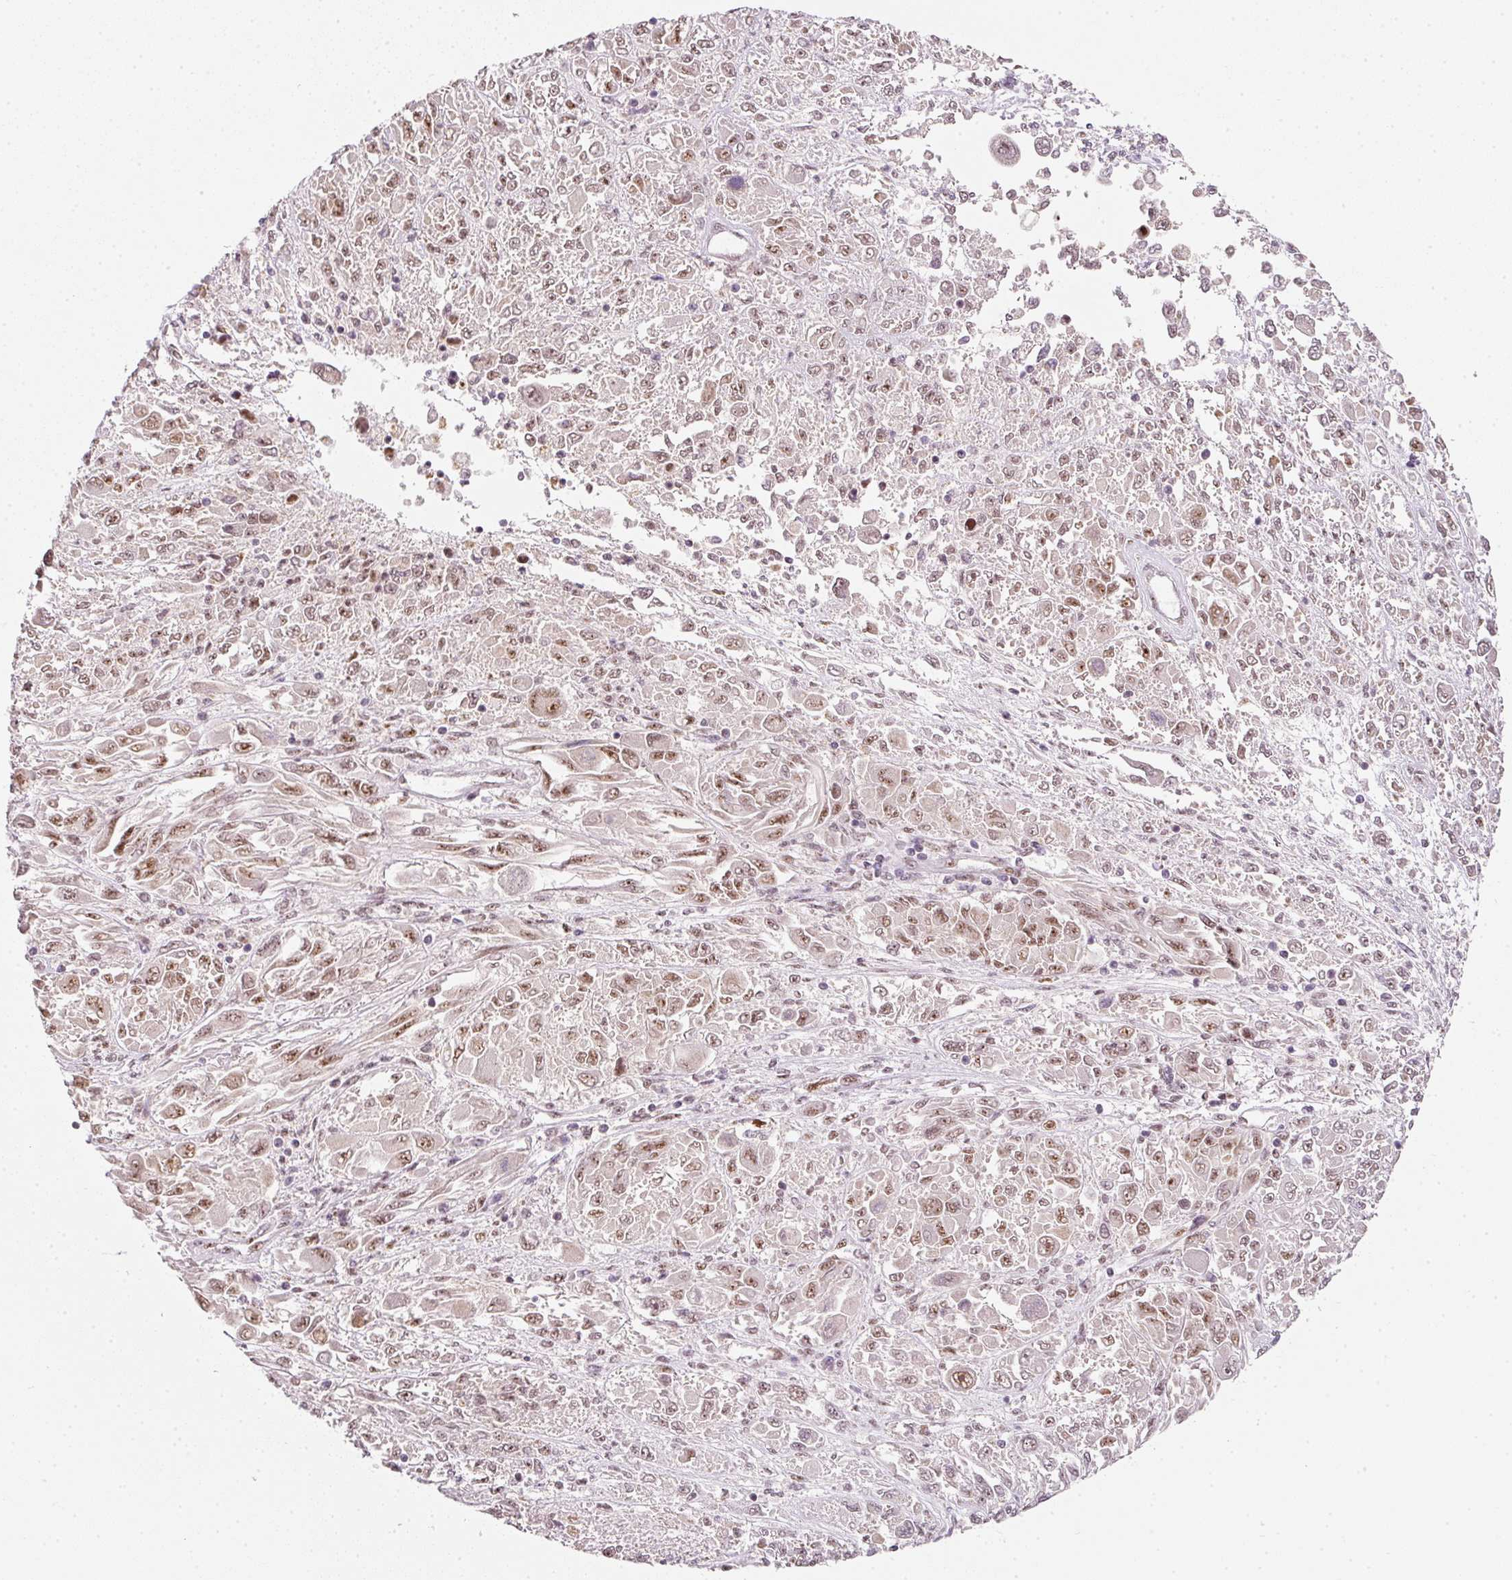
{"staining": {"intensity": "moderate", "quantity": ">75%", "location": "nuclear"}, "tissue": "melanoma", "cell_type": "Tumor cells", "image_type": "cancer", "snomed": [{"axis": "morphology", "description": "Malignant melanoma, NOS"}, {"axis": "topography", "description": "Skin"}], "caption": "An image of melanoma stained for a protein reveals moderate nuclear brown staining in tumor cells. (DAB (3,3'-diaminobenzidine) = brown stain, brightfield microscopy at high magnification).", "gene": "FSTL3", "patient": {"sex": "female", "age": 91}}